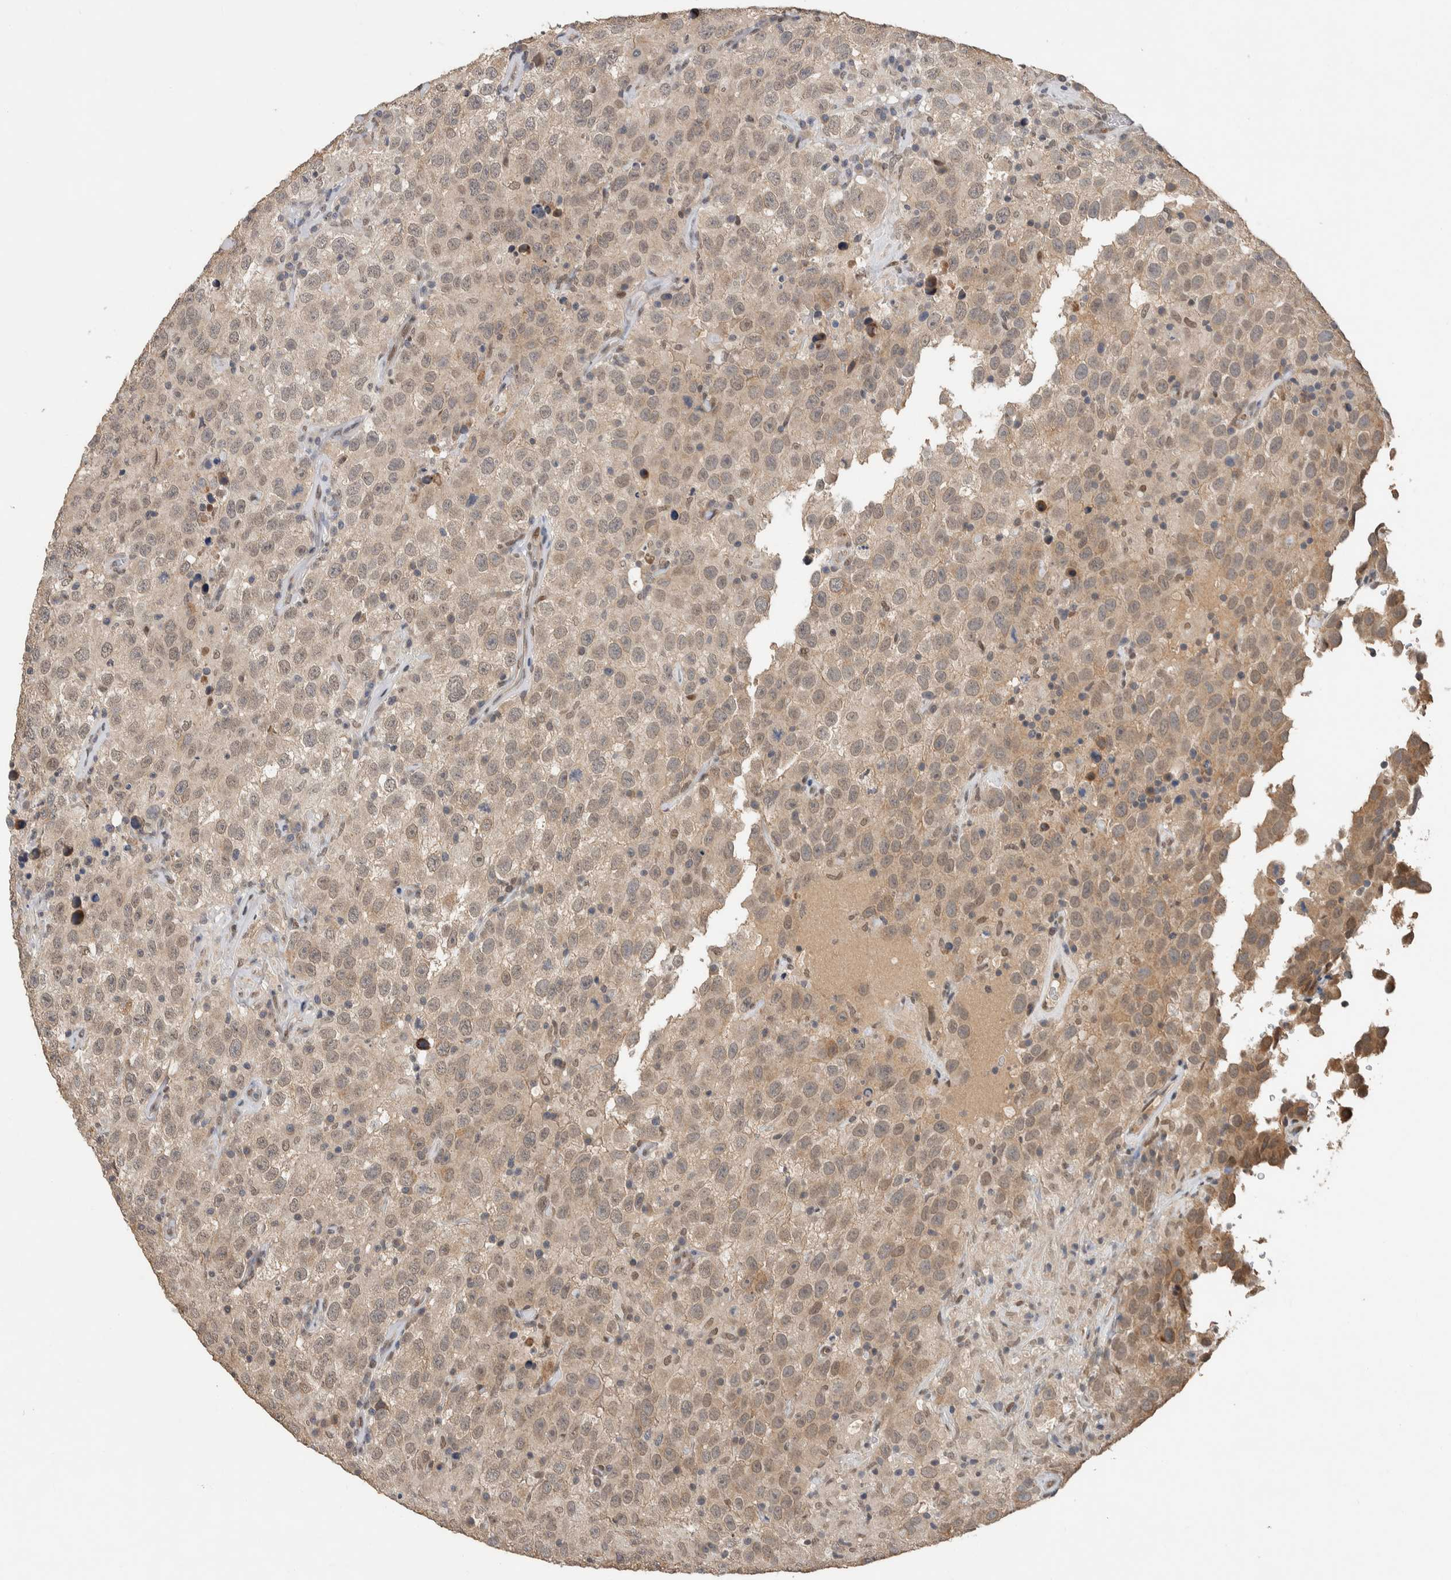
{"staining": {"intensity": "weak", "quantity": ">75%", "location": "cytoplasmic/membranous,nuclear"}, "tissue": "testis cancer", "cell_type": "Tumor cells", "image_type": "cancer", "snomed": [{"axis": "morphology", "description": "Seminoma, NOS"}, {"axis": "topography", "description": "Testis"}], "caption": "Approximately >75% of tumor cells in human testis seminoma demonstrate weak cytoplasmic/membranous and nuclear protein positivity as visualized by brown immunohistochemical staining.", "gene": "CYSRT1", "patient": {"sex": "male", "age": 41}}